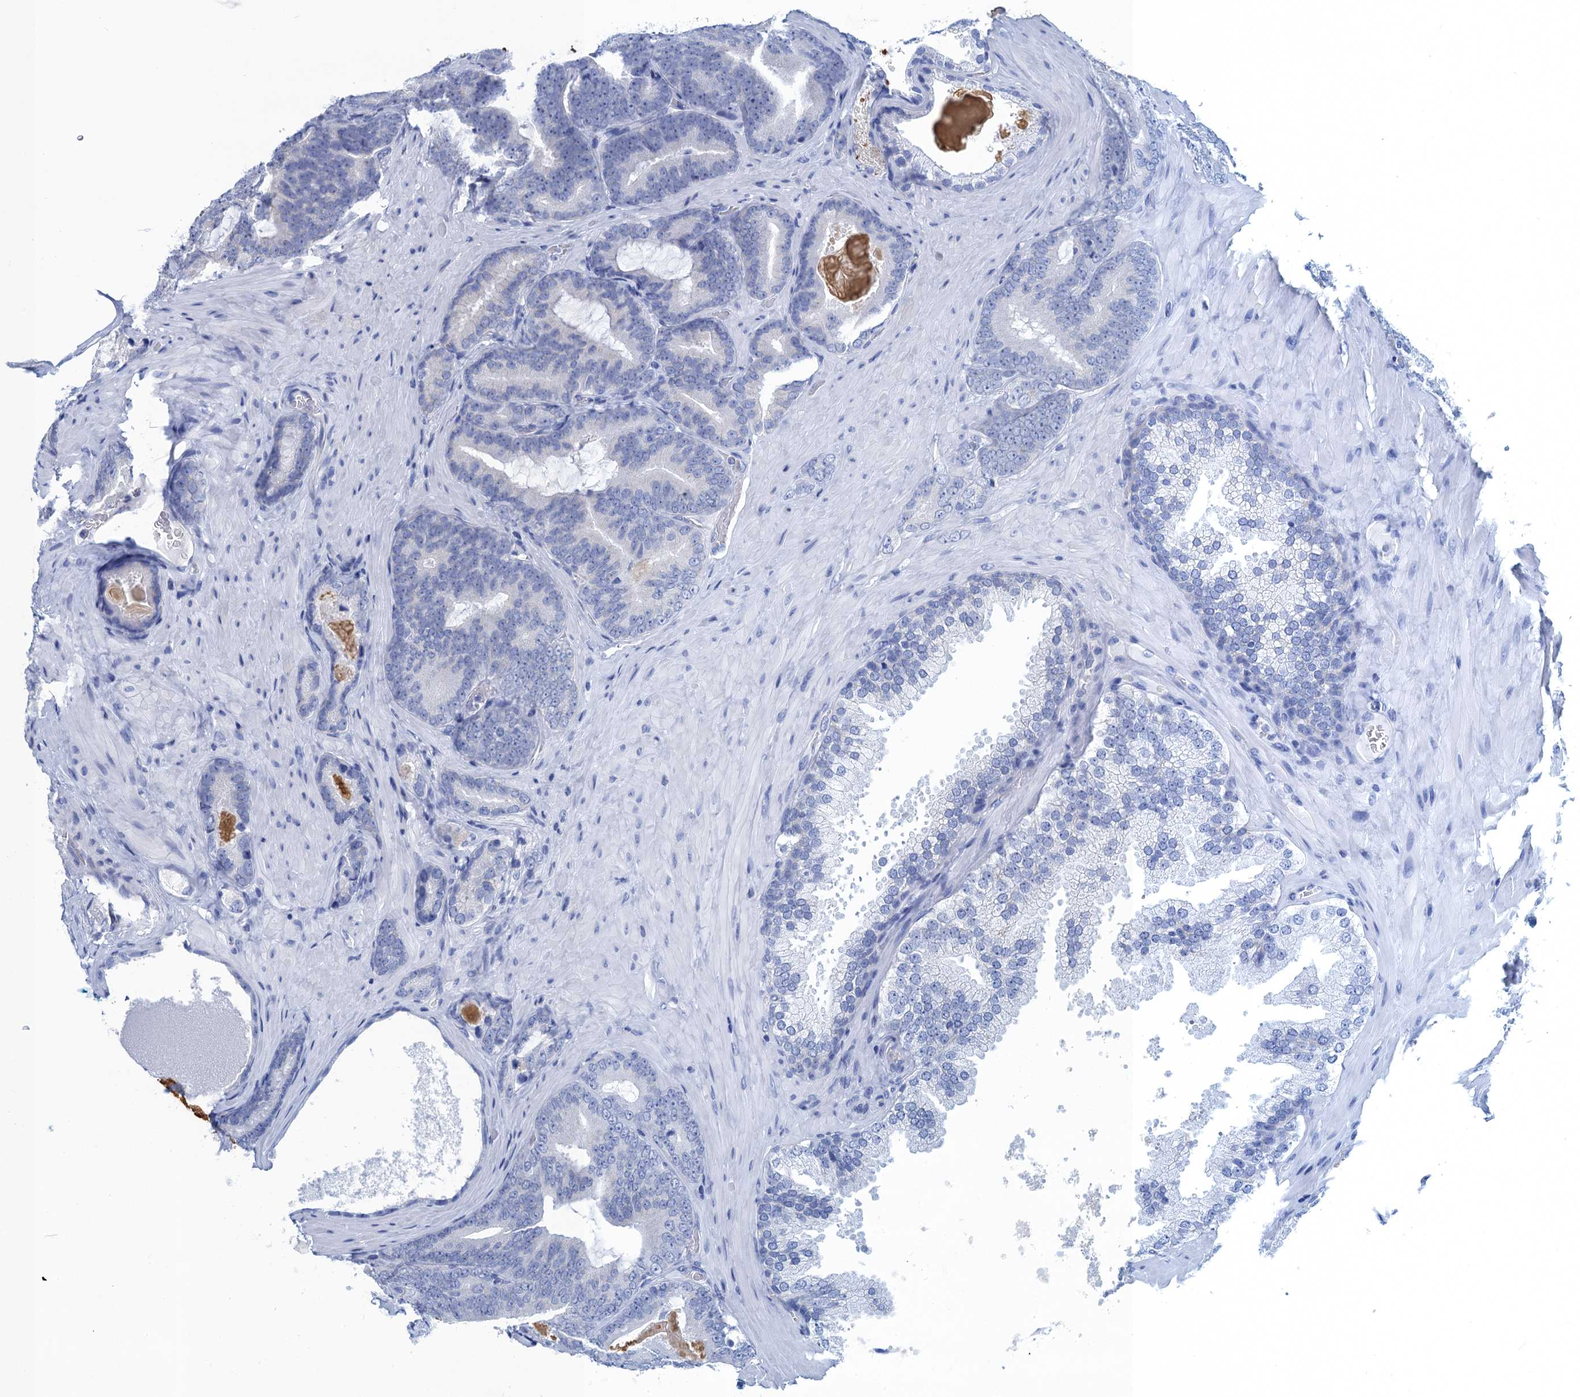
{"staining": {"intensity": "negative", "quantity": "none", "location": "none"}, "tissue": "prostate cancer", "cell_type": "Tumor cells", "image_type": "cancer", "snomed": [{"axis": "morphology", "description": "Adenocarcinoma, High grade"}, {"axis": "topography", "description": "Prostate"}], "caption": "A high-resolution histopathology image shows immunohistochemistry staining of prostate high-grade adenocarcinoma, which displays no significant expression in tumor cells.", "gene": "CALML5", "patient": {"sex": "male", "age": 66}}